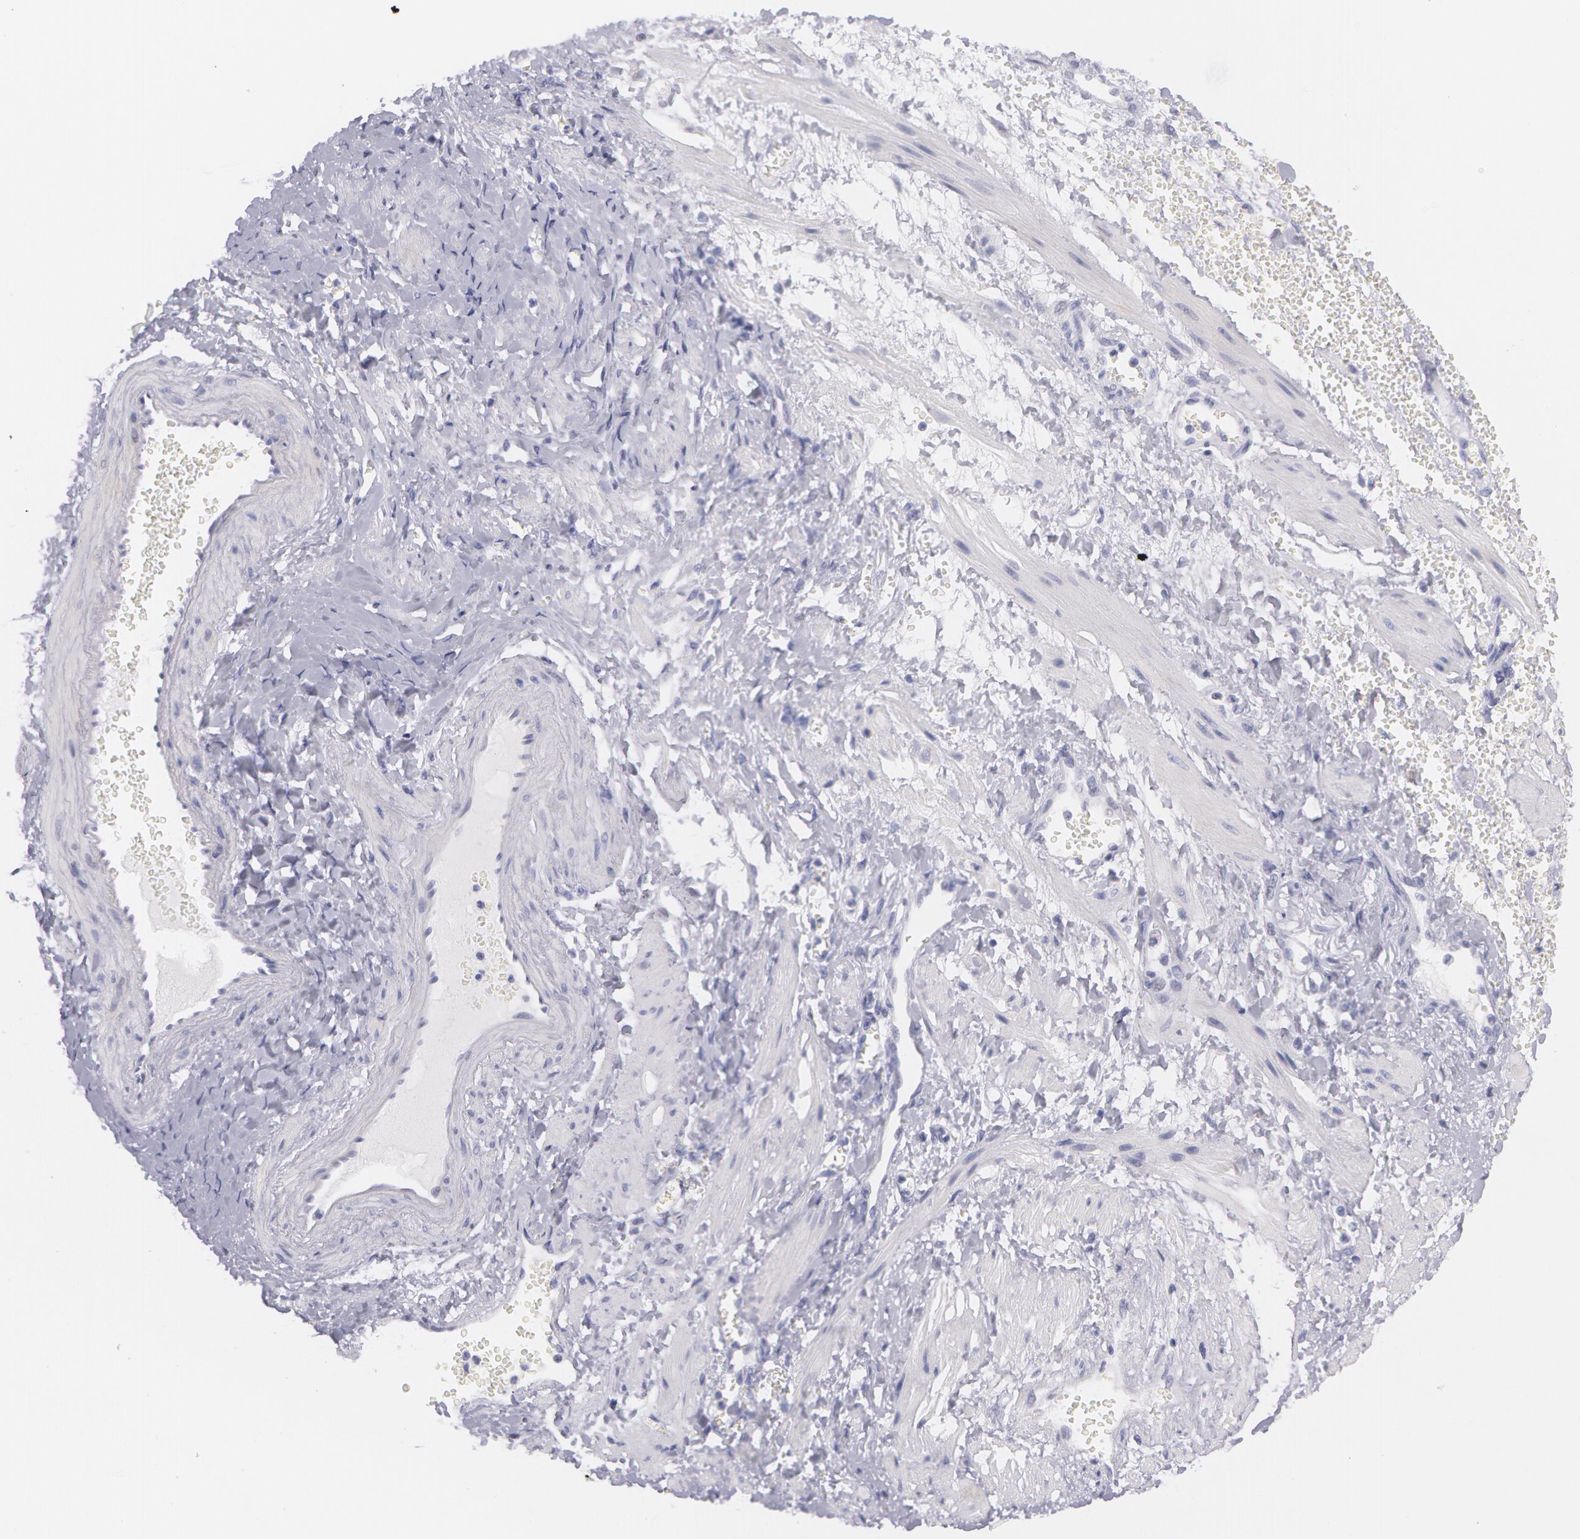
{"staining": {"intensity": "negative", "quantity": "none", "location": "none"}, "tissue": "ovarian cancer", "cell_type": "Tumor cells", "image_type": "cancer", "snomed": [{"axis": "morphology", "description": "Cystadenocarcinoma, serous, NOS"}, {"axis": "topography", "description": "Ovary"}], "caption": "IHC of ovarian serous cystadenocarcinoma displays no staining in tumor cells.", "gene": "AMACR", "patient": {"sex": "female", "age": 71}}